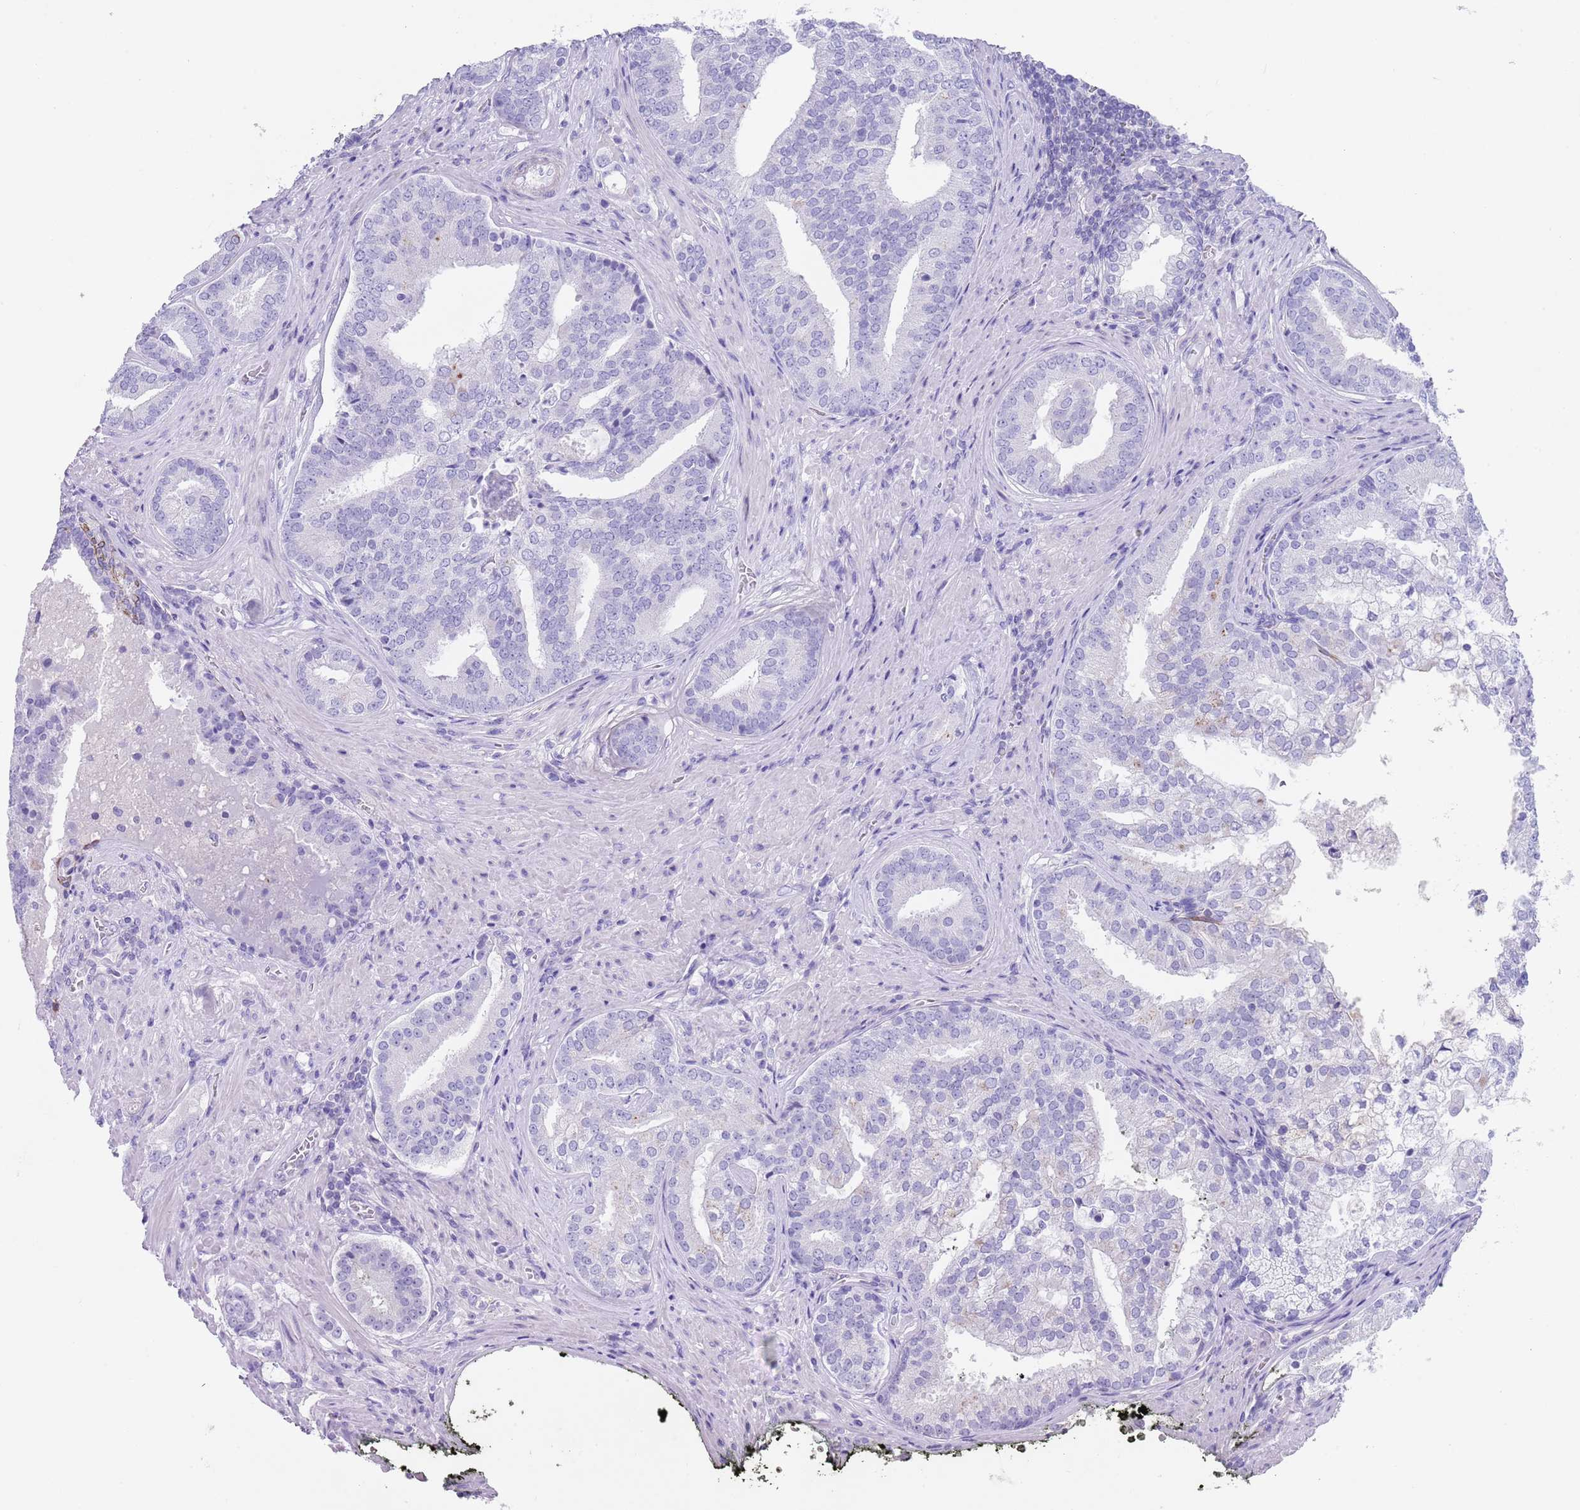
{"staining": {"intensity": "negative", "quantity": "none", "location": "none"}, "tissue": "prostate cancer", "cell_type": "Tumor cells", "image_type": "cancer", "snomed": [{"axis": "morphology", "description": "Adenocarcinoma, High grade"}, {"axis": "topography", "description": "Prostate"}], "caption": "Tumor cells are negative for protein expression in human prostate cancer.", "gene": "CPXM2", "patient": {"sex": "male", "age": 55}}